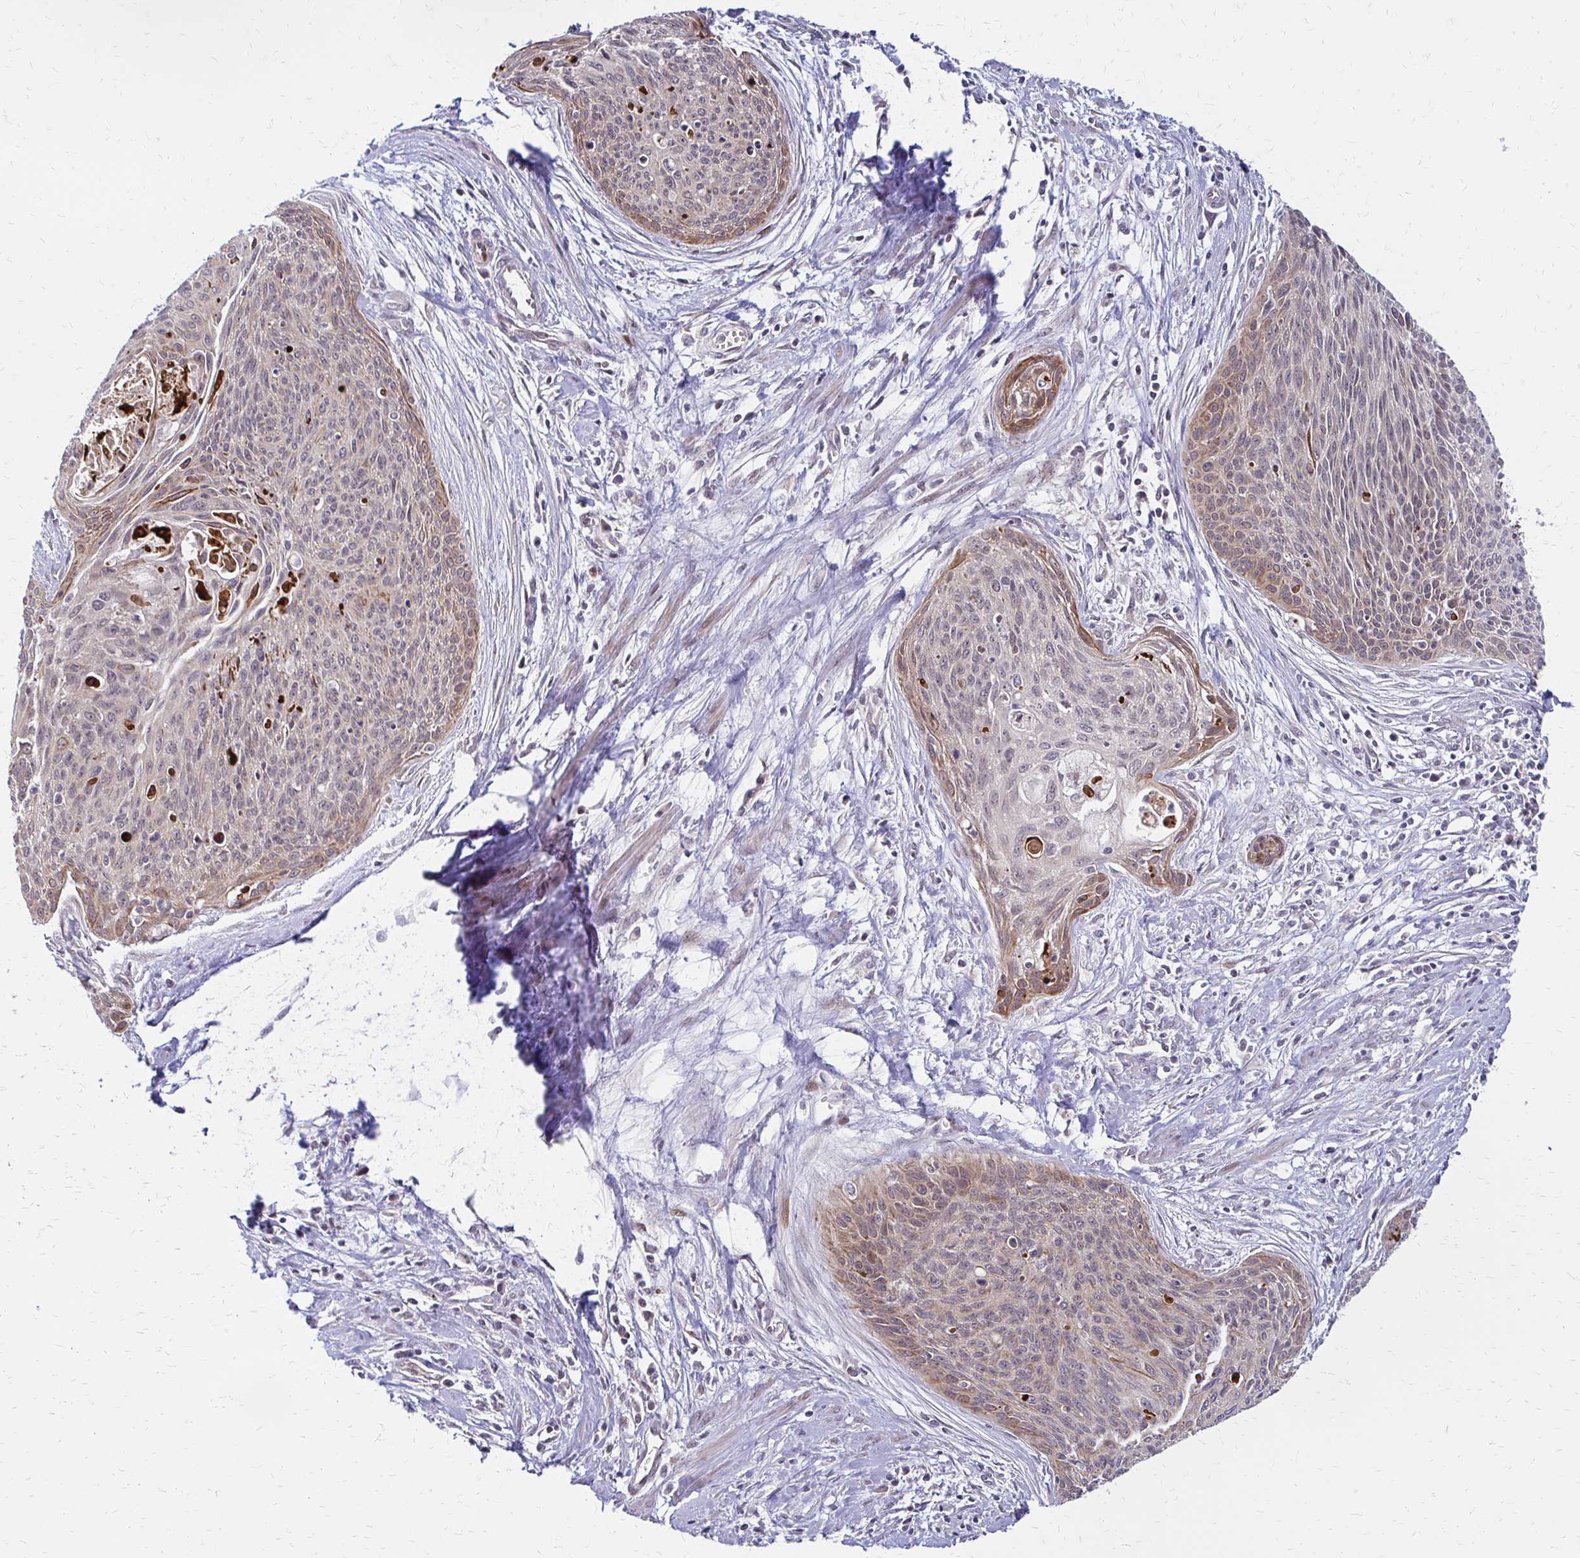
{"staining": {"intensity": "weak", "quantity": "25%-75%", "location": "cytoplasmic/membranous,nuclear"}, "tissue": "cervical cancer", "cell_type": "Tumor cells", "image_type": "cancer", "snomed": [{"axis": "morphology", "description": "Squamous cell carcinoma, NOS"}, {"axis": "topography", "description": "Cervix"}], "caption": "Weak cytoplasmic/membranous and nuclear positivity for a protein is appreciated in about 25%-75% of tumor cells of cervical cancer using IHC.", "gene": "TRIR", "patient": {"sex": "female", "age": 55}}